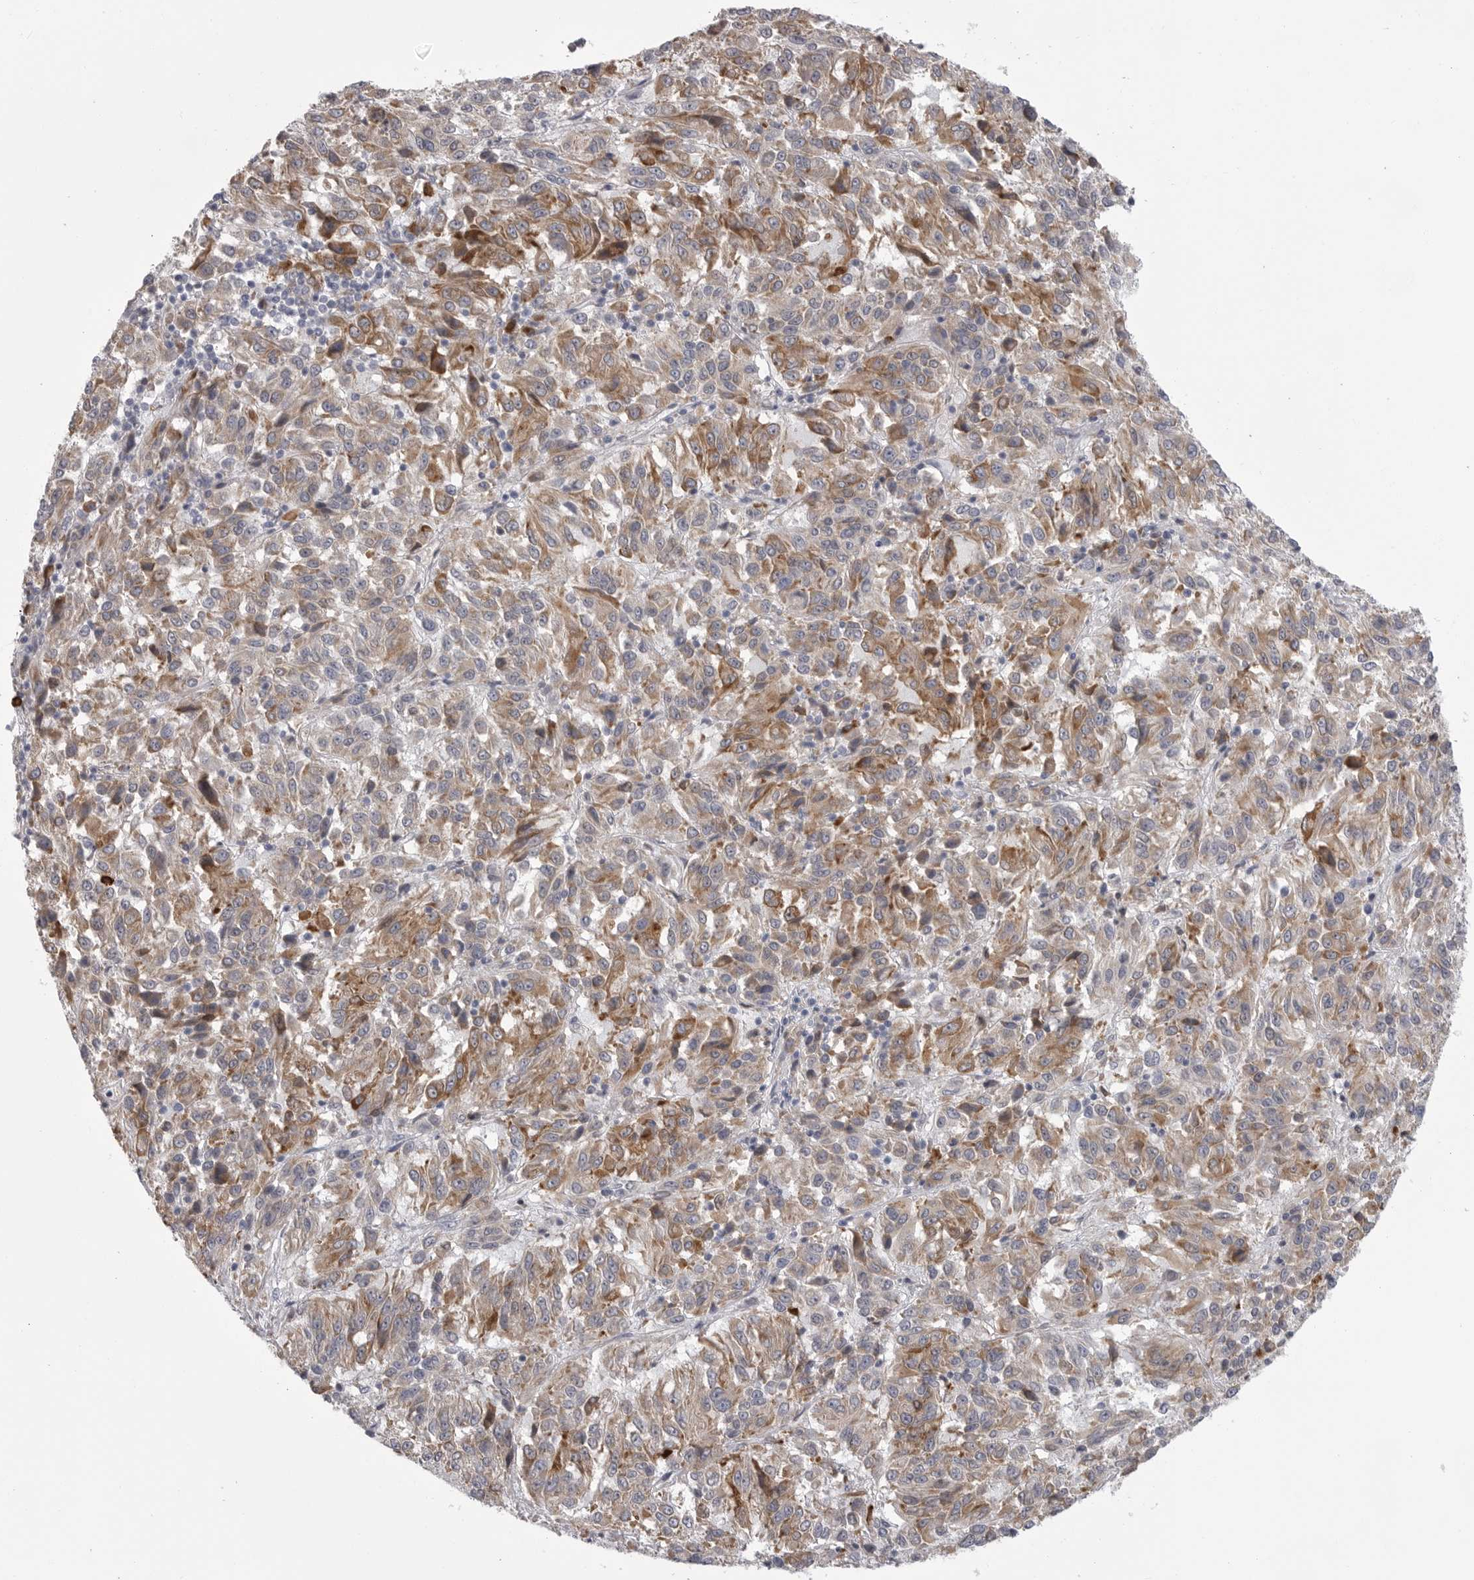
{"staining": {"intensity": "moderate", "quantity": ">75%", "location": "cytoplasmic/membranous"}, "tissue": "melanoma", "cell_type": "Tumor cells", "image_type": "cancer", "snomed": [{"axis": "morphology", "description": "Malignant melanoma, Metastatic site"}, {"axis": "topography", "description": "Lung"}], "caption": "Melanoma stained with a brown dye exhibits moderate cytoplasmic/membranous positive positivity in about >75% of tumor cells.", "gene": "FKBP2", "patient": {"sex": "male", "age": 64}}